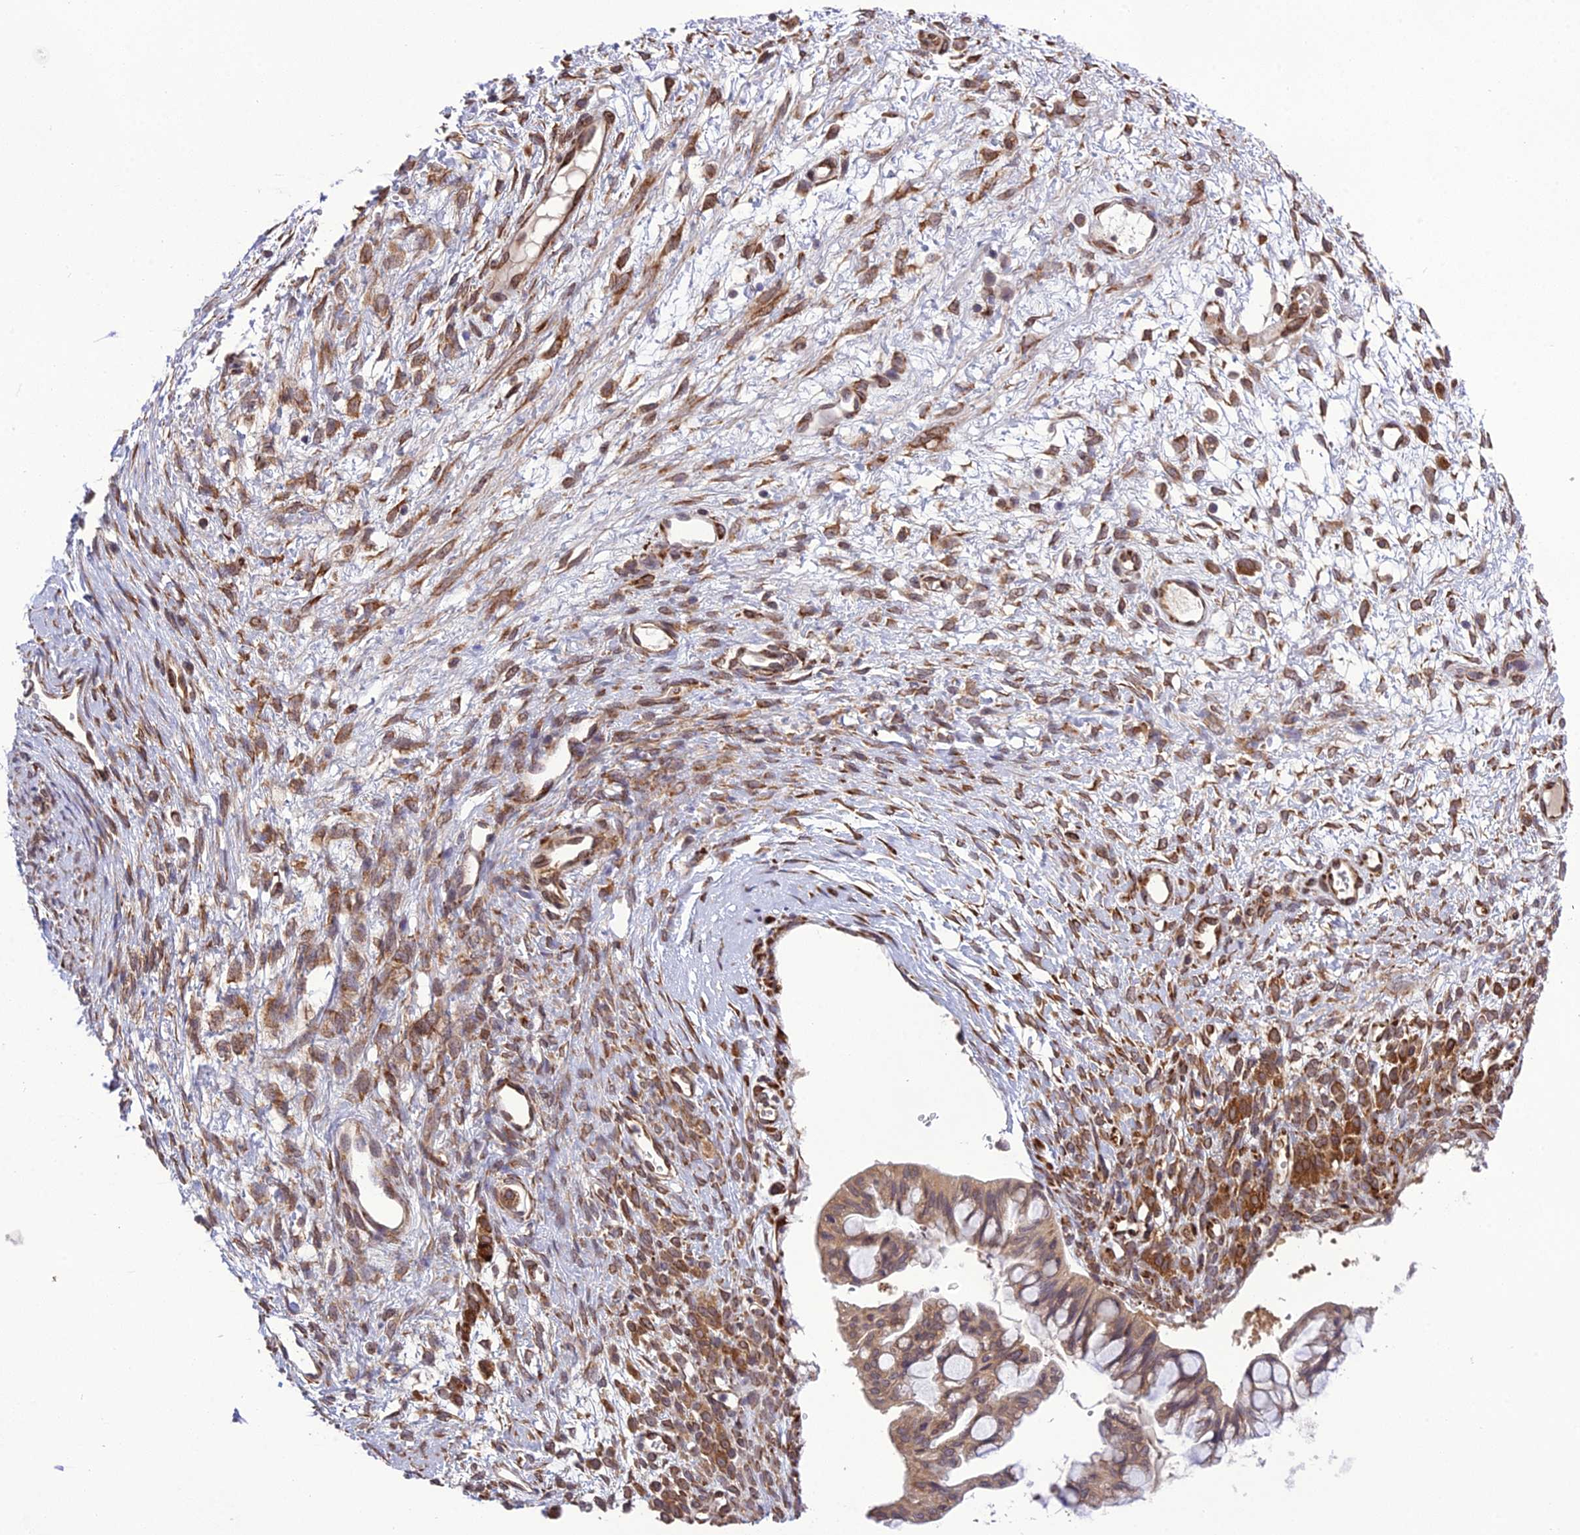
{"staining": {"intensity": "moderate", "quantity": ">75%", "location": "cytoplasmic/membranous"}, "tissue": "ovarian cancer", "cell_type": "Tumor cells", "image_type": "cancer", "snomed": [{"axis": "morphology", "description": "Cystadenocarcinoma, mucinous, NOS"}, {"axis": "topography", "description": "Ovary"}], "caption": "Moderate cytoplasmic/membranous expression is present in approximately >75% of tumor cells in ovarian cancer (mucinous cystadenocarcinoma). The protein is shown in brown color, while the nuclei are stained blue.", "gene": "DHCR7", "patient": {"sex": "female", "age": 73}}